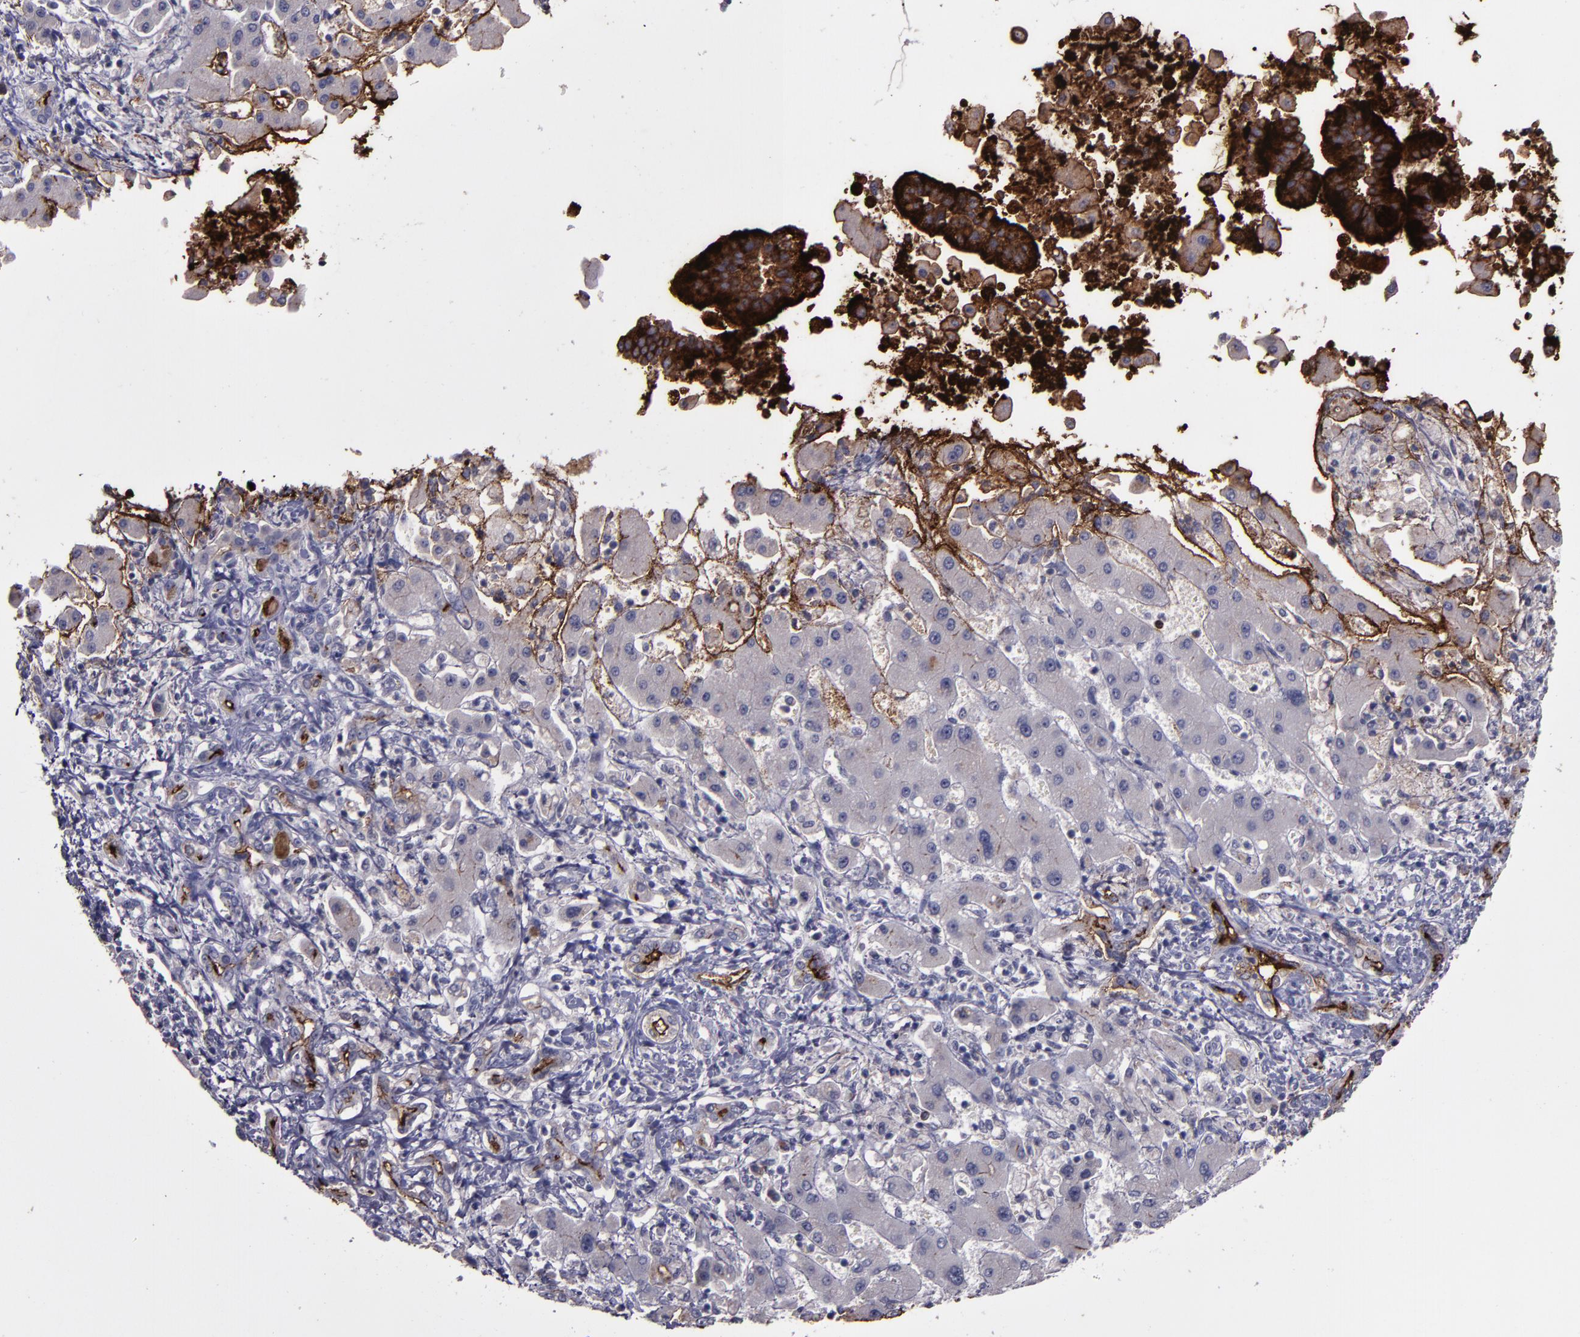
{"staining": {"intensity": "strong", "quantity": "25%-75%", "location": "cytoplasmic/membranous"}, "tissue": "liver cancer", "cell_type": "Tumor cells", "image_type": "cancer", "snomed": [{"axis": "morphology", "description": "Cholangiocarcinoma"}, {"axis": "topography", "description": "Liver"}], "caption": "This image demonstrates immunohistochemistry staining of liver cancer, with high strong cytoplasmic/membranous staining in approximately 25%-75% of tumor cells.", "gene": "MFGE8", "patient": {"sex": "male", "age": 50}}